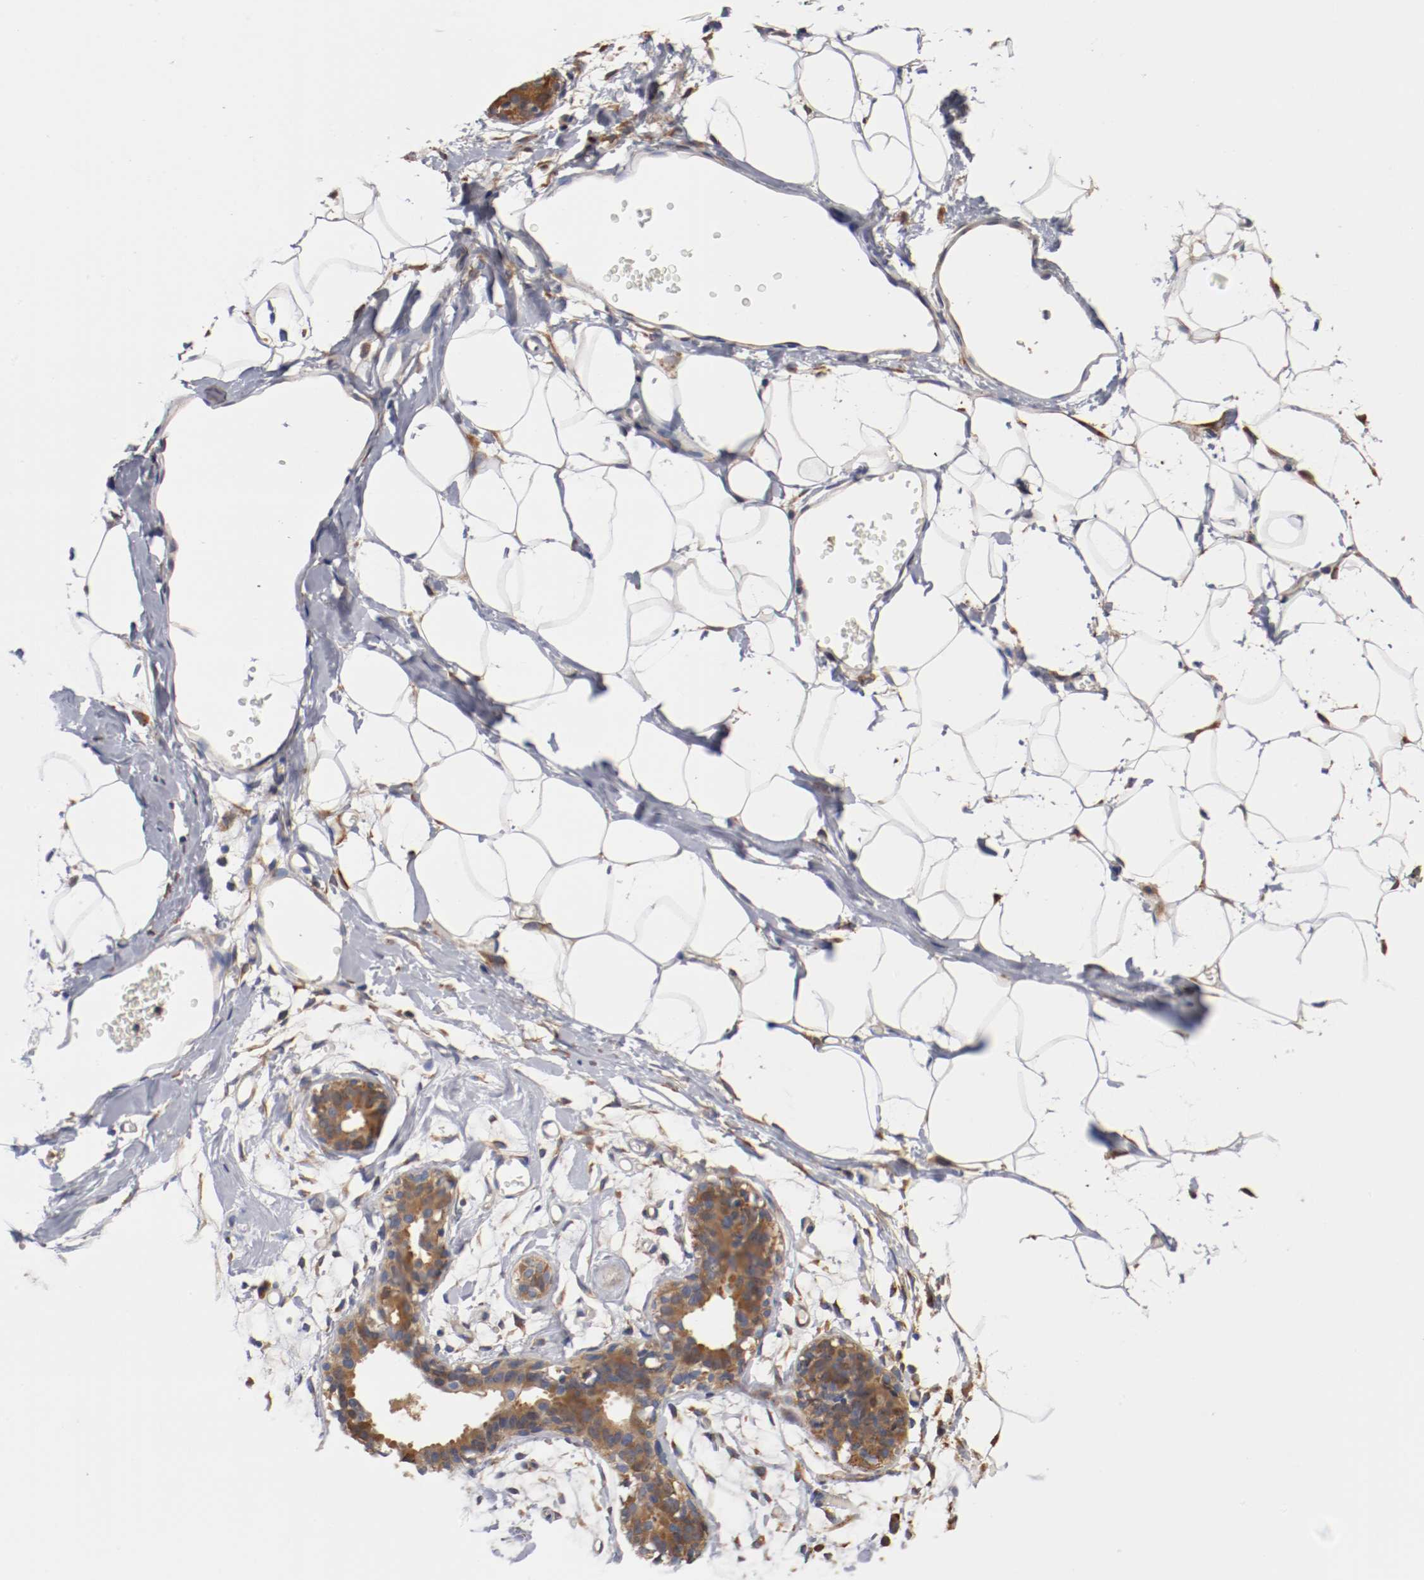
{"staining": {"intensity": "moderate", "quantity": "25%-75%", "location": "cytoplasmic/membranous"}, "tissue": "adipose tissue", "cell_type": "Adipocytes", "image_type": "normal", "snomed": [{"axis": "morphology", "description": "Normal tissue, NOS"}, {"axis": "topography", "description": "Breast"}, {"axis": "topography", "description": "Soft tissue"}], "caption": "Adipocytes show medium levels of moderate cytoplasmic/membranous staining in approximately 25%-75% of cells in benign adipose tissue. (IHC, brightfield microscopy, high magnification).", "gene": "TNFSF12", "patient": {"sex": "female", "age": 25}}